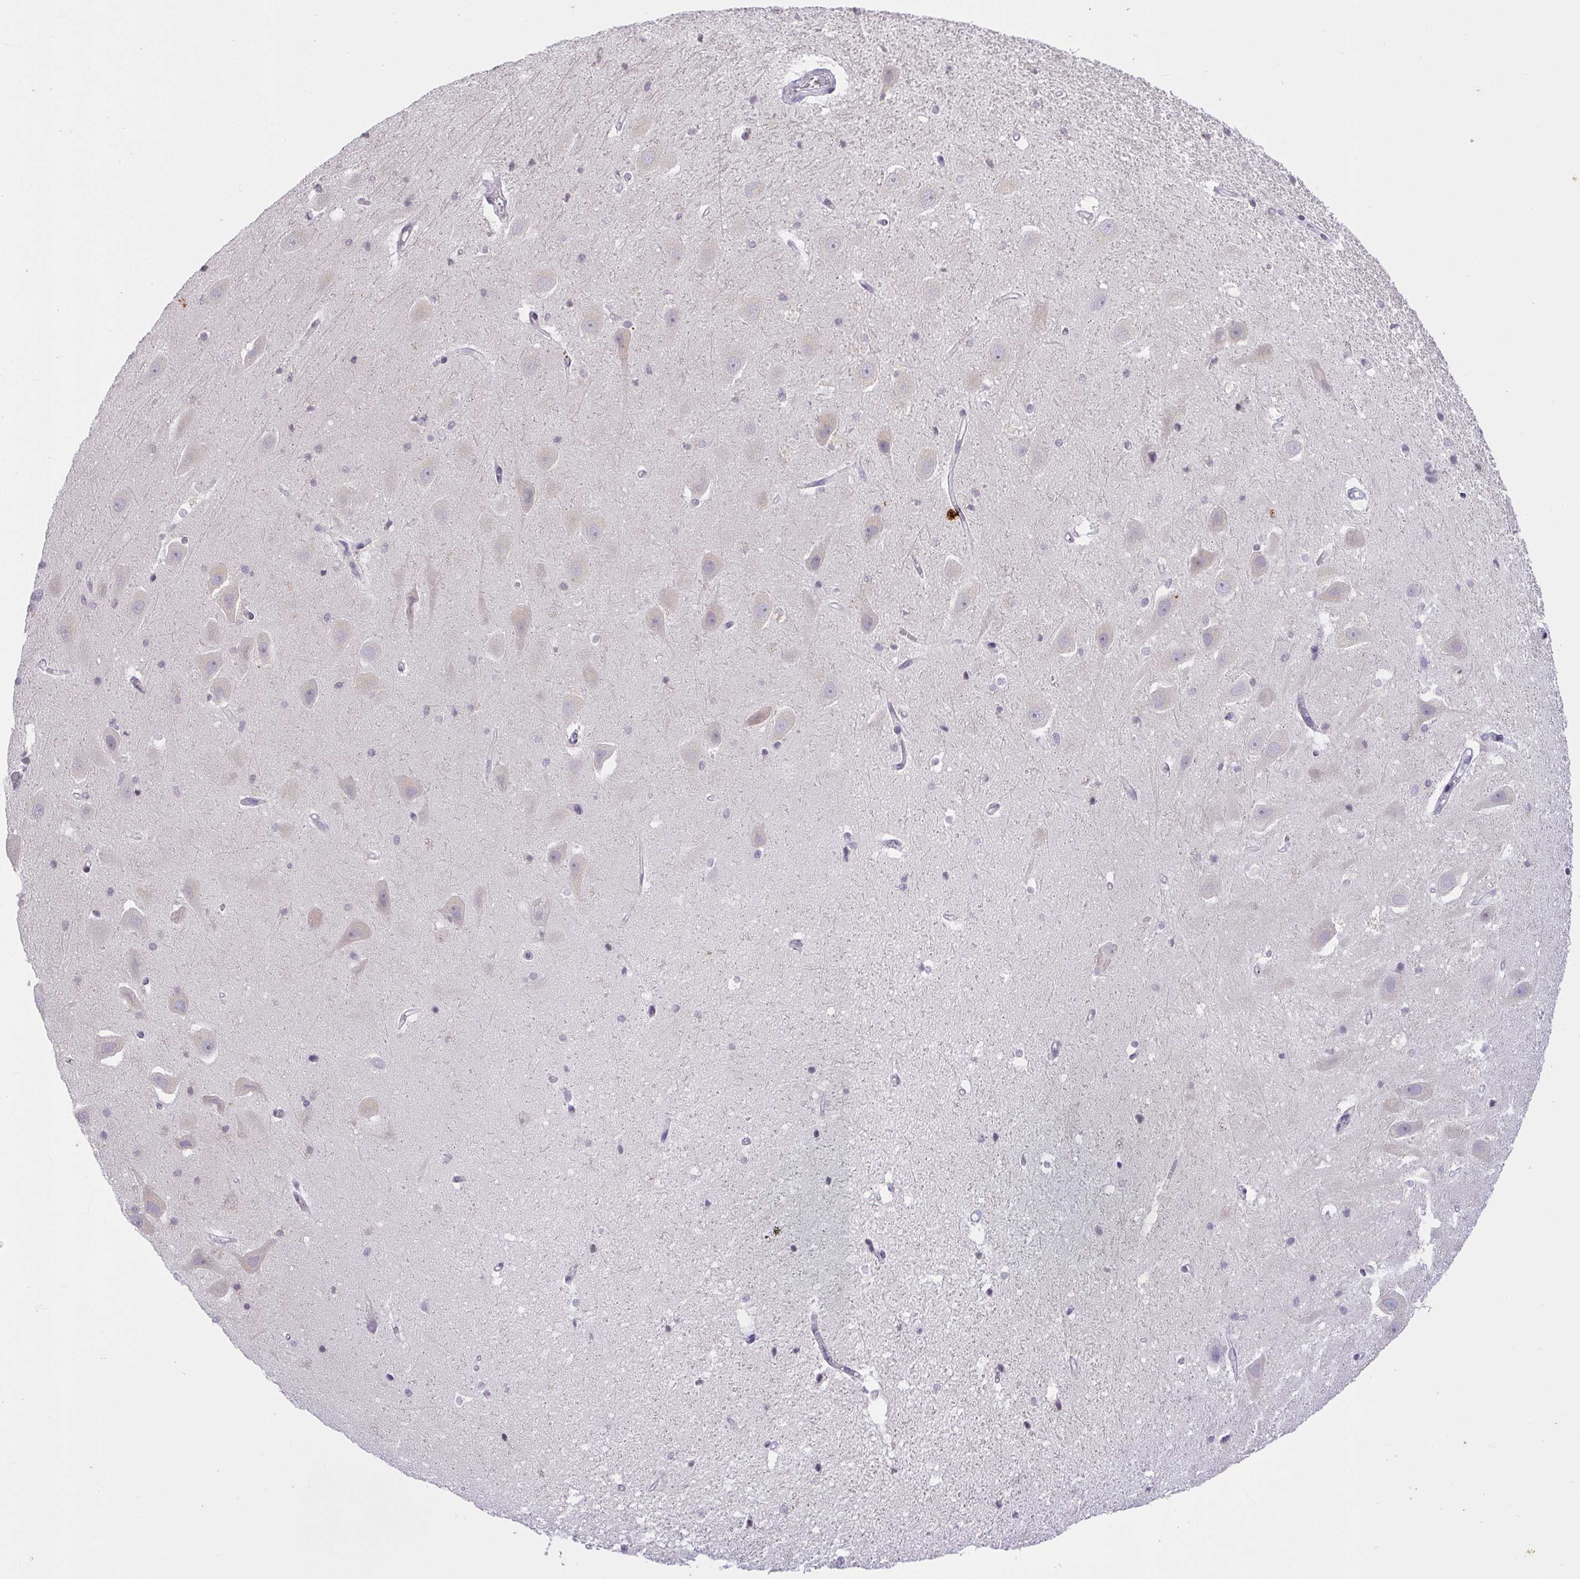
{"staining": {"intensity": "negative", "quantity": "none", "location": "none"}, "tissue": "hippocampus", "cell_type": "Glial cells", "image_type": "normal", "snomed": [{"axis": "morphology", "description": "Normal tissue, NOS"}, {"axis": "topography", "description": "Hippocampus"}], "caption": "The immunohistochemistry (IHC) histopathology image has no significant staining in glial cells of hippocampus. Nuclei are stained in blue.", "gene": "CACNA1S", "patient": {"sex": "male", "age": 63}}